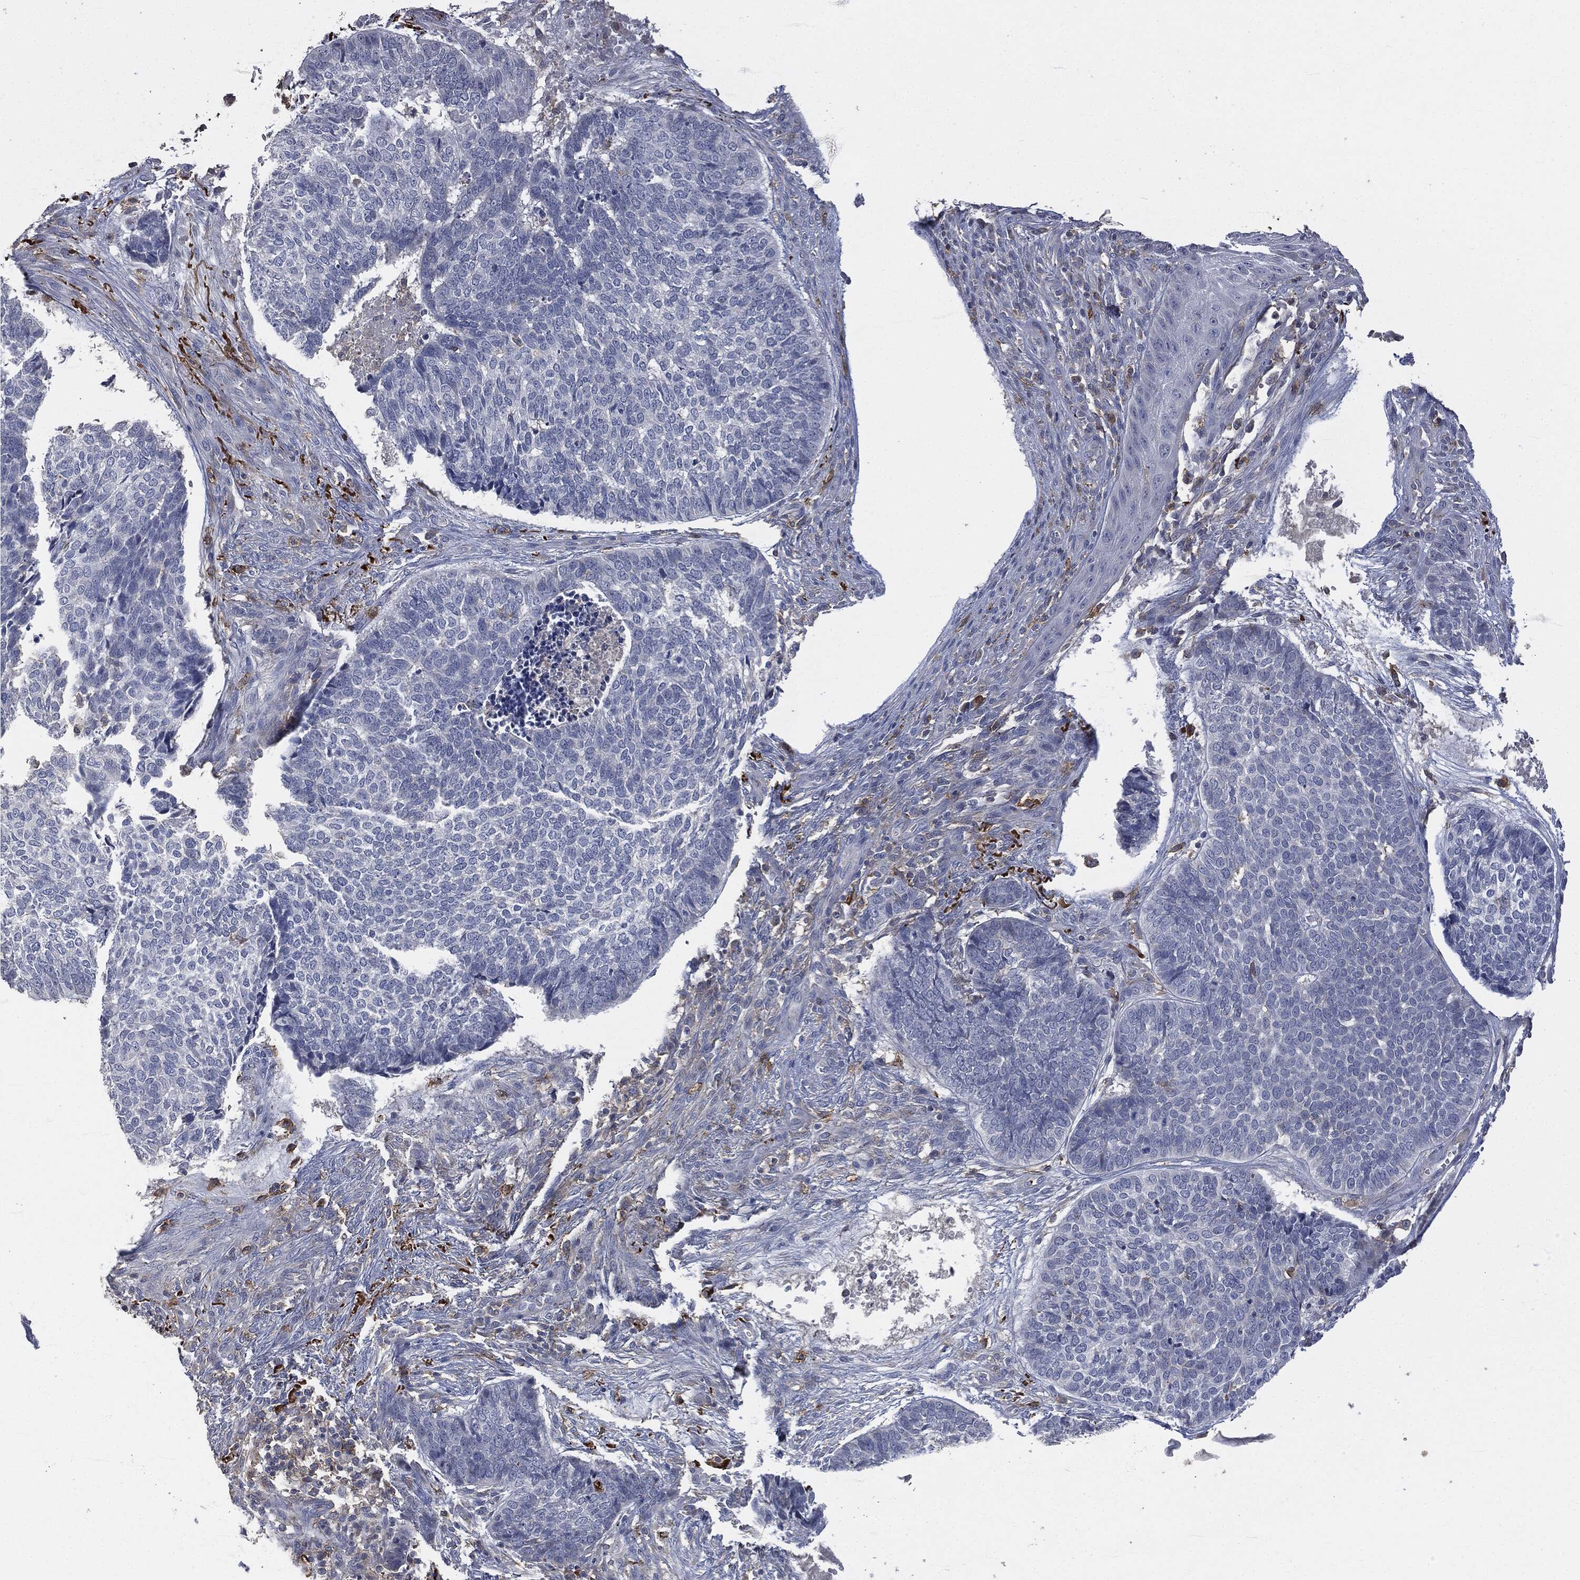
{"staining": {"intensity": "negative", "quantity": "none", "location": "none"}, "tissue": "skin cancer", "cell_type": "Tumor cells", "image_type": "cancer", "snomed": [{"axis": "morphology", "description": "Basal cell carcinoma"}, {"axis": "topography", "description": "Skin"}], "caption": "A high-resolution histopathology image shows immunohistochemistry staining of basal cell carcinoma (skin), which exhibits no significant staining in tumor cells.", "gene": "CD33", "patient": {"sex": "male", "age": 86}}